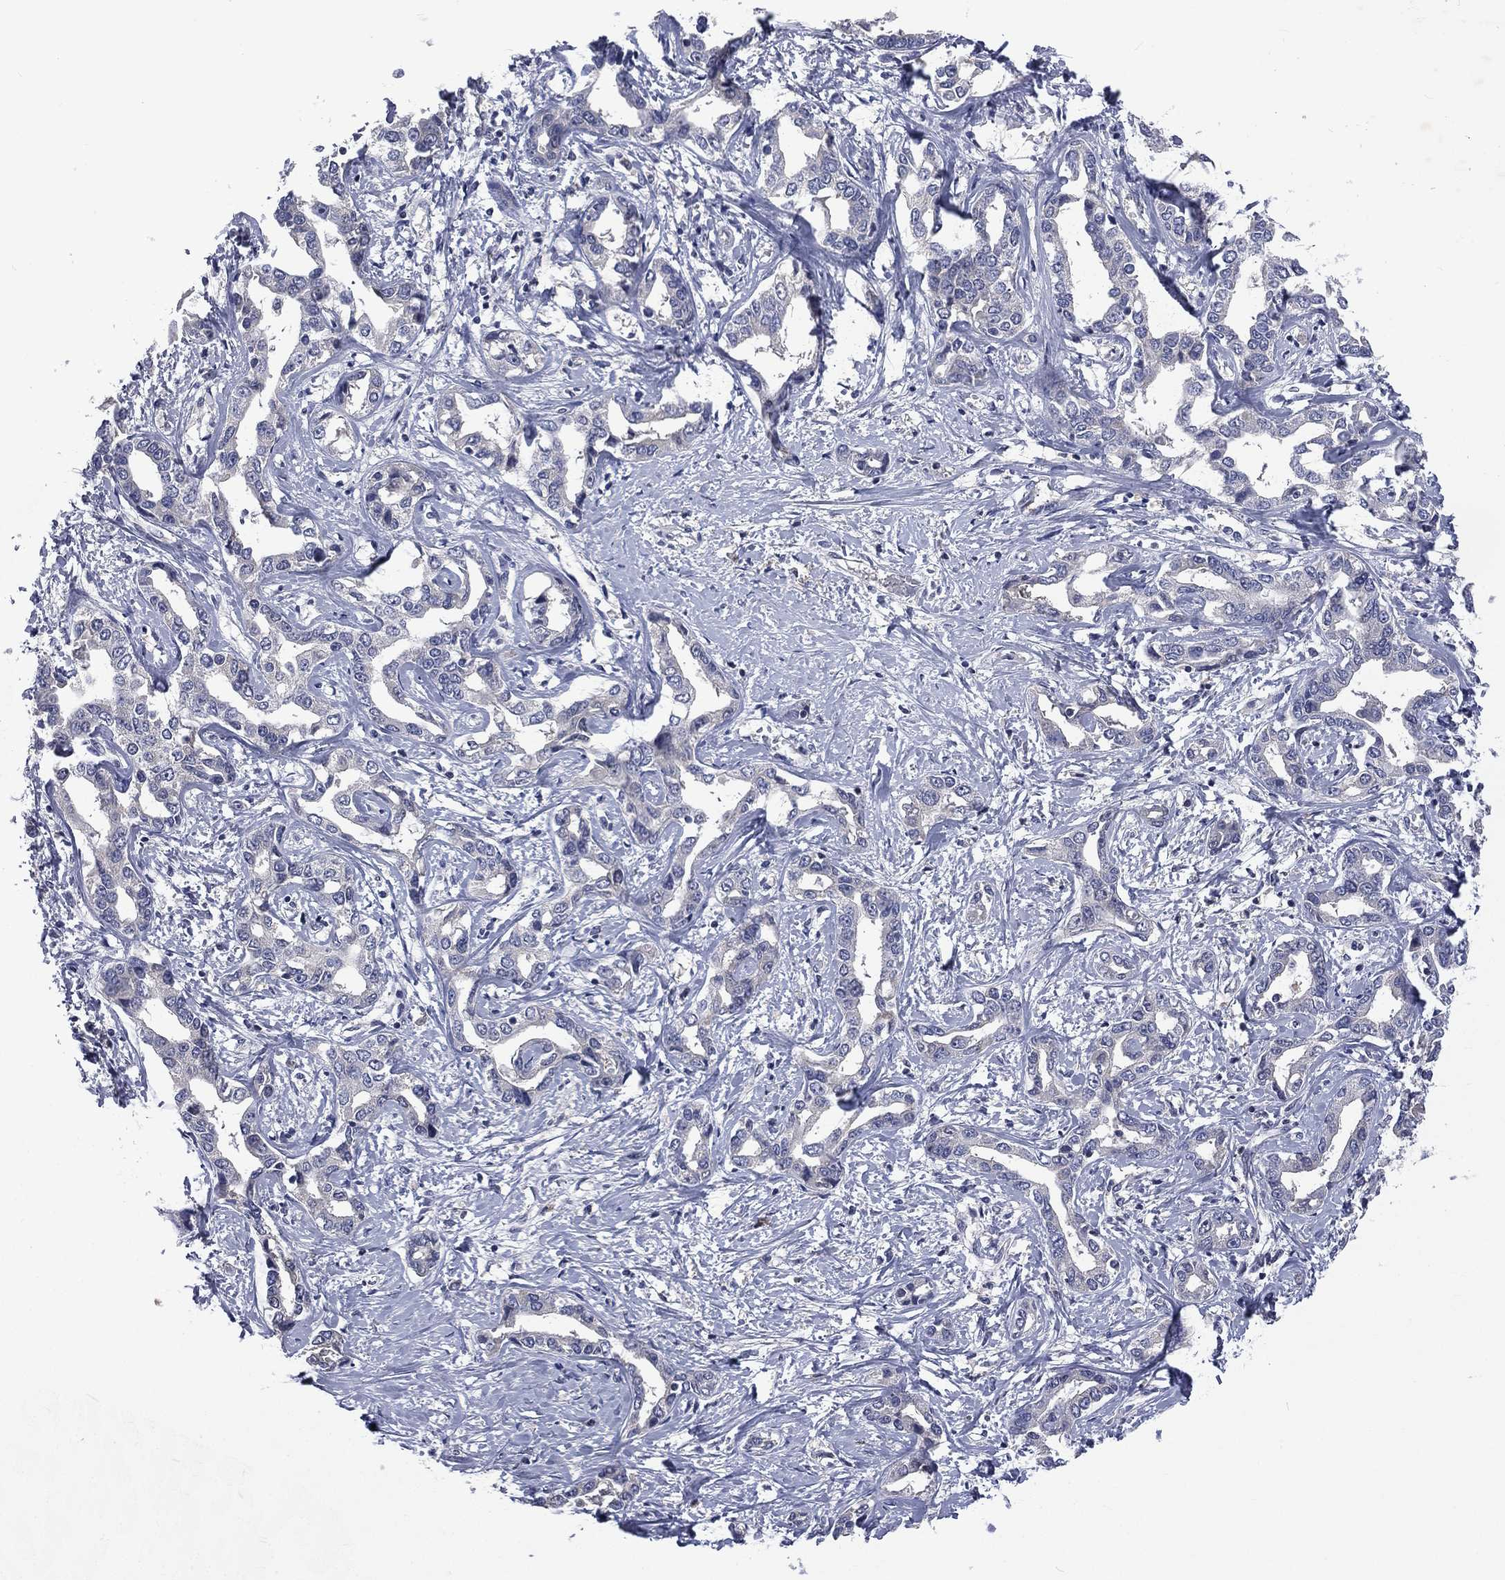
{"staining": {"intensity": "negative", "quantity": "none", "location": "none"}, "tissue": "liver cancer", "cell_type": "Tumor cells", "image_type": "cancer", "snomed": [{"axis": "morphology", "description": "Cholangiocarcinoma"}, {"axis": "topography", "description": "Liver"}], "caption": "The histopathology image displays no staining of tumor cells in cholangiocarcinoma (liver).", "gene": "CA12", "patient": {"sex": "male", "age": 59}}